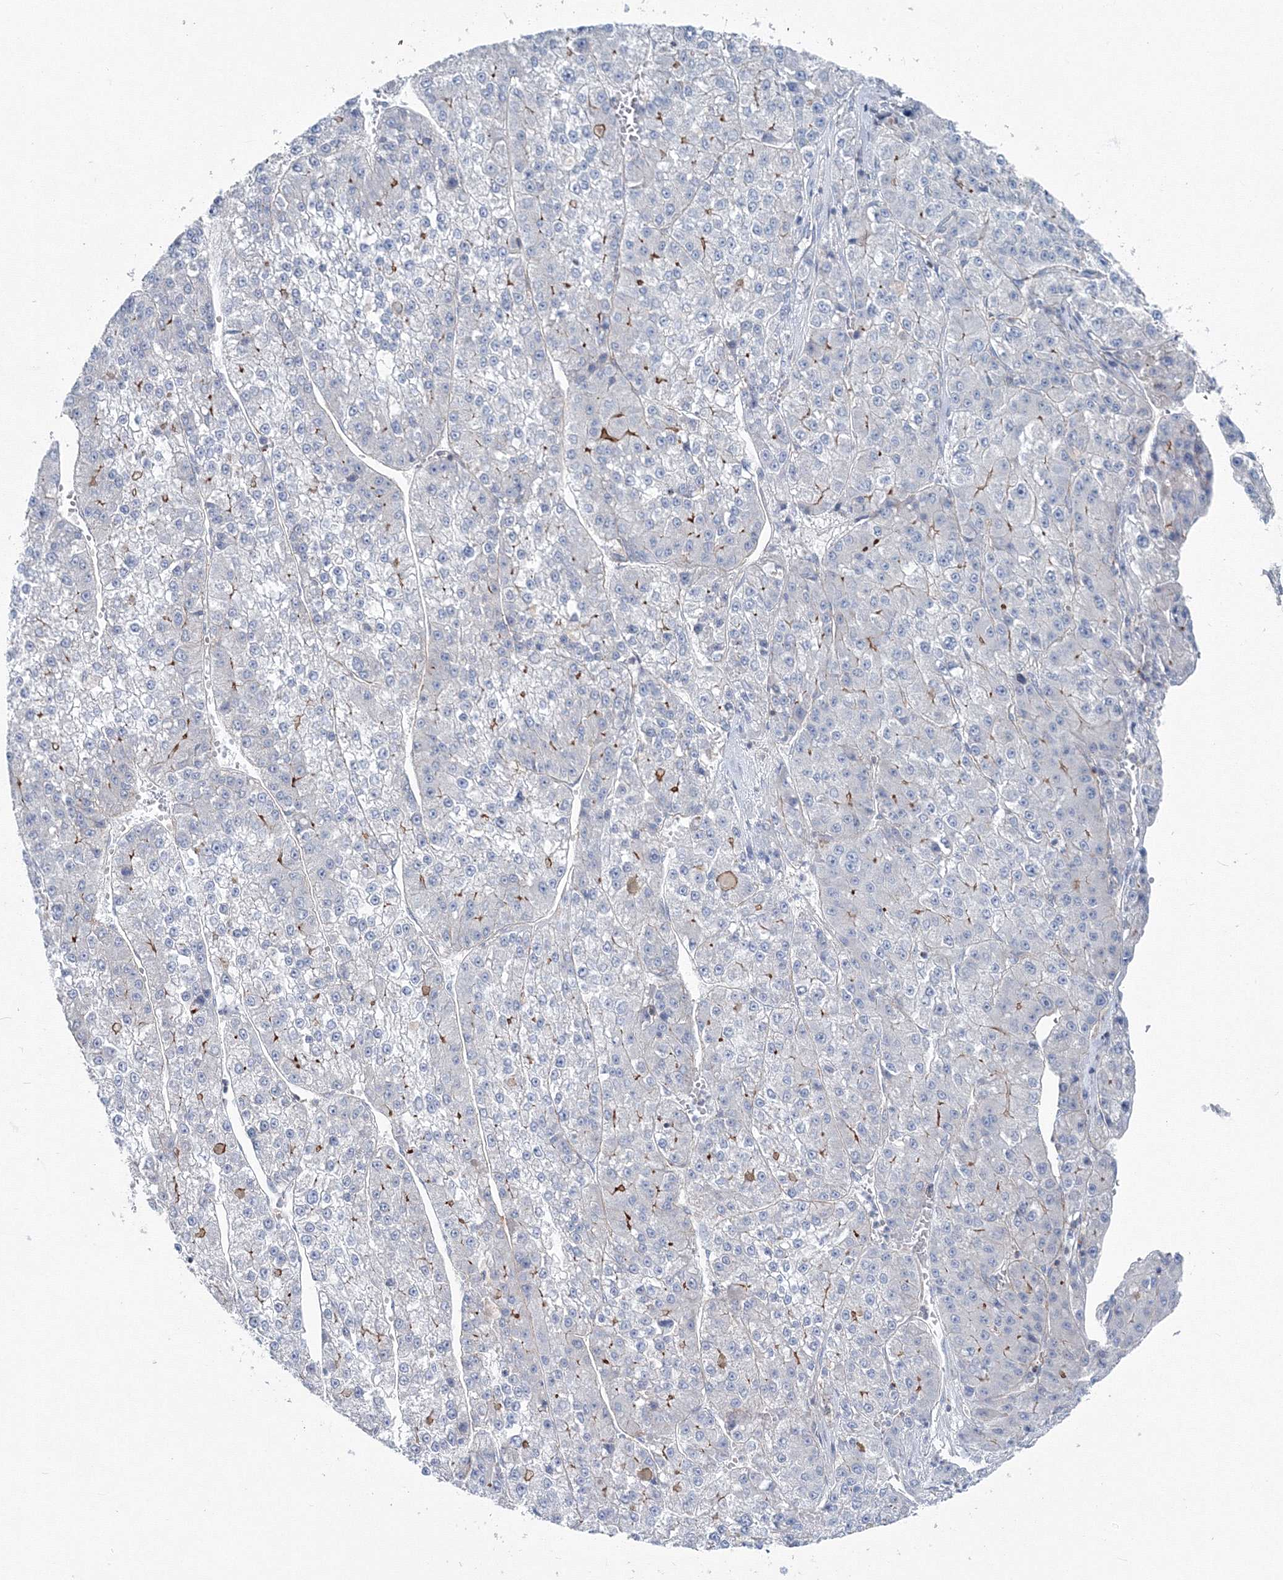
{"staining": {"intensity": "negative", "quantity": "none", "location": "none"}, "tissue": "liver cancer", "cell_type": "Tumor cells", "image_type": "cancer", "snomed": [{"axis": "morphology", "description": "Carcinoma, Hepatocellular, NOS"}, {"axis": "topography", "description": "Liver"}], "caption": "Hepatocellular carcinoma (liver) was stained to show a protein in brown. There is no significant expression in tumor cells. The staining was performed using DAB to visualize the protein expression in brown, while the nuclei were stained in blue with hematoxylin (Magnification: 20x).", "gene": "GGA2", "patient": {"sex": "female", "age": 73}}